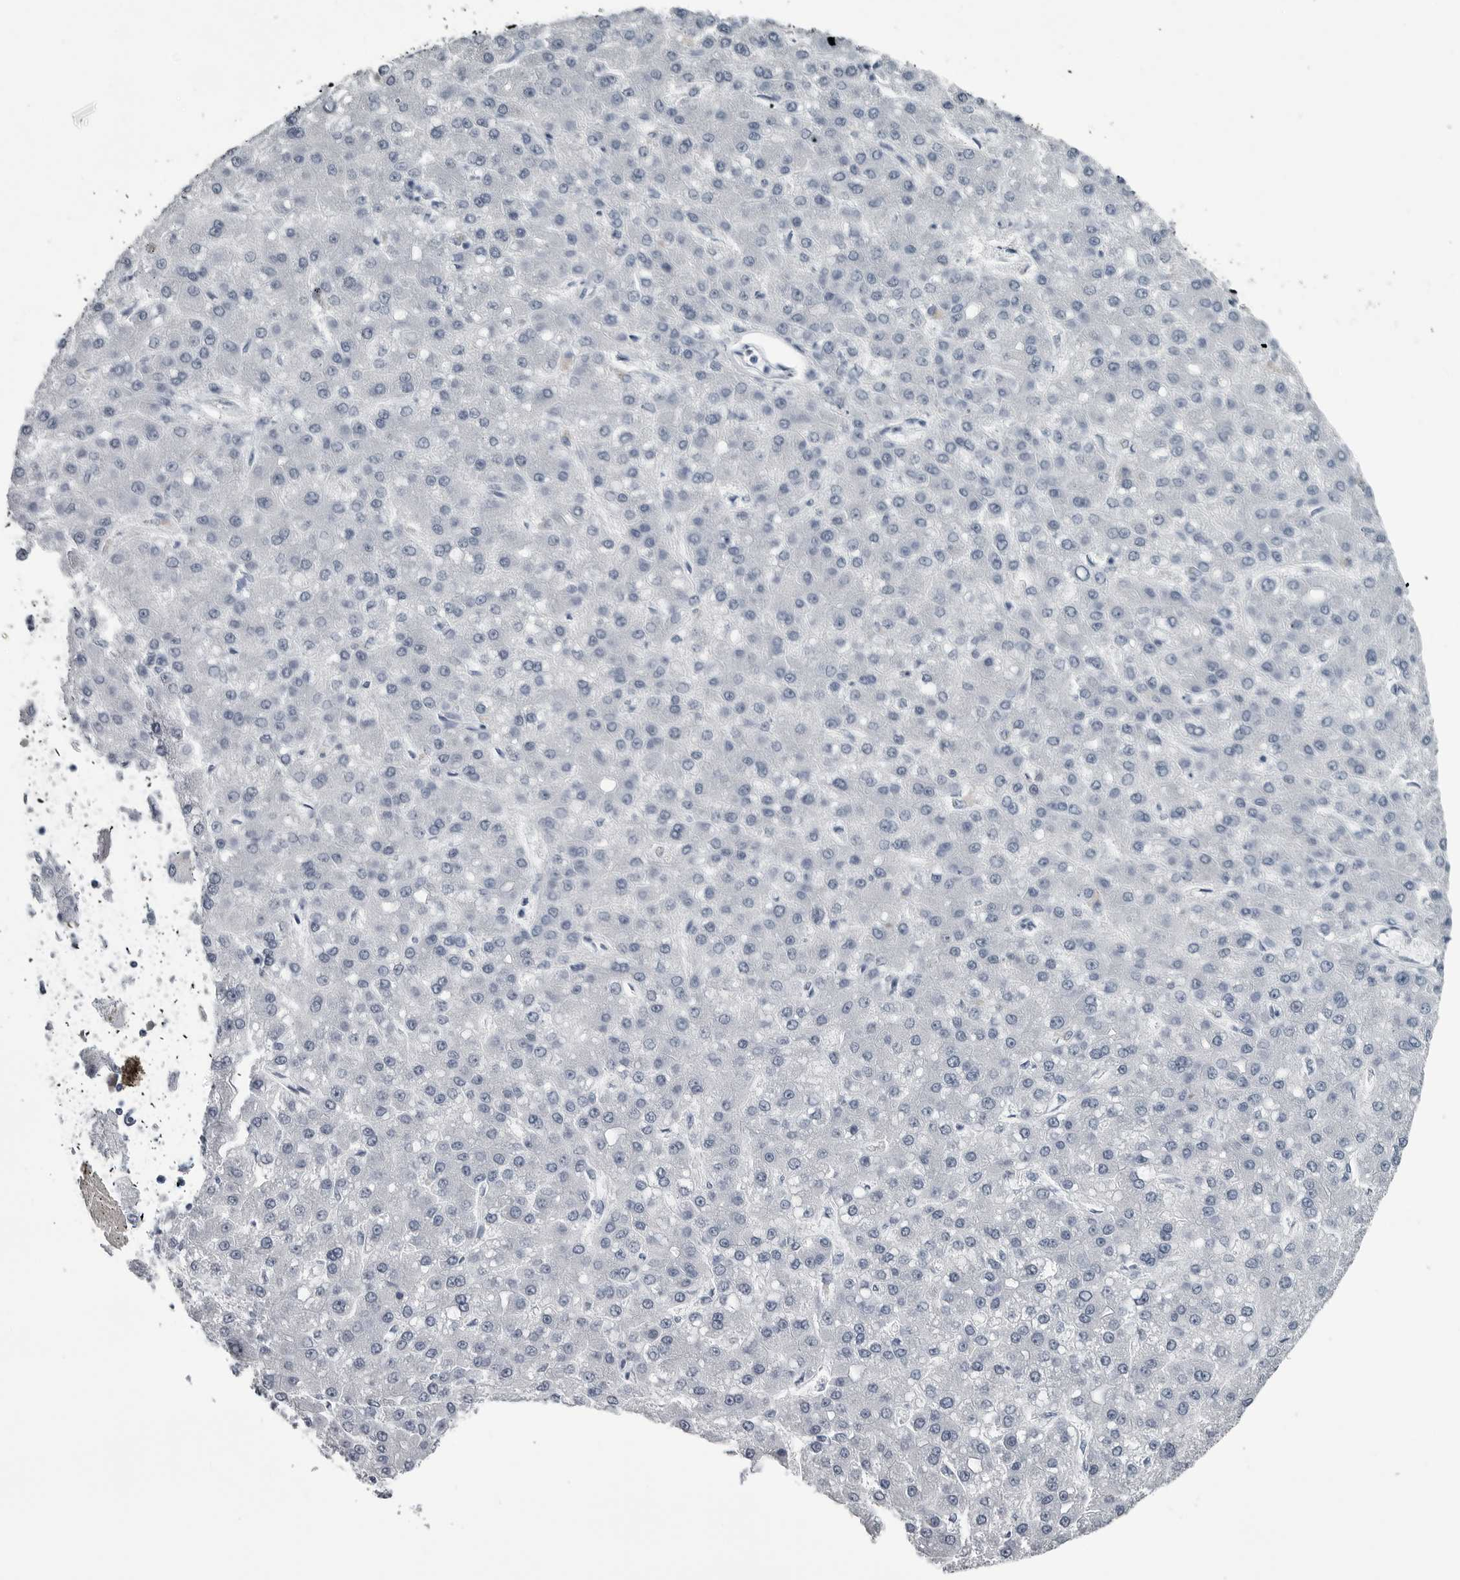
{"staining": {"intensity": "negative", "quantity": "none", "location": "none"}, "tissue": "liver cancer", "cell_type": "Tumor cells", "image_type": "cancer", "snomed": [{"axis": "morphology", "description": "Carcinoma, Hepatocellular, NOS"}, {"axis": "topography", "description": "Liver"}], "caption": "IHC photomicrograph of human liver cancer (hepatocellular carcinoma) stained for a protein (brown), which reveals no expression in tumor cells. (Immunohistochemistry (ihc), brightfield microscopy, high magnification).", "gene": "MYOC", "patient": {"sex": "male", "age": 67}}